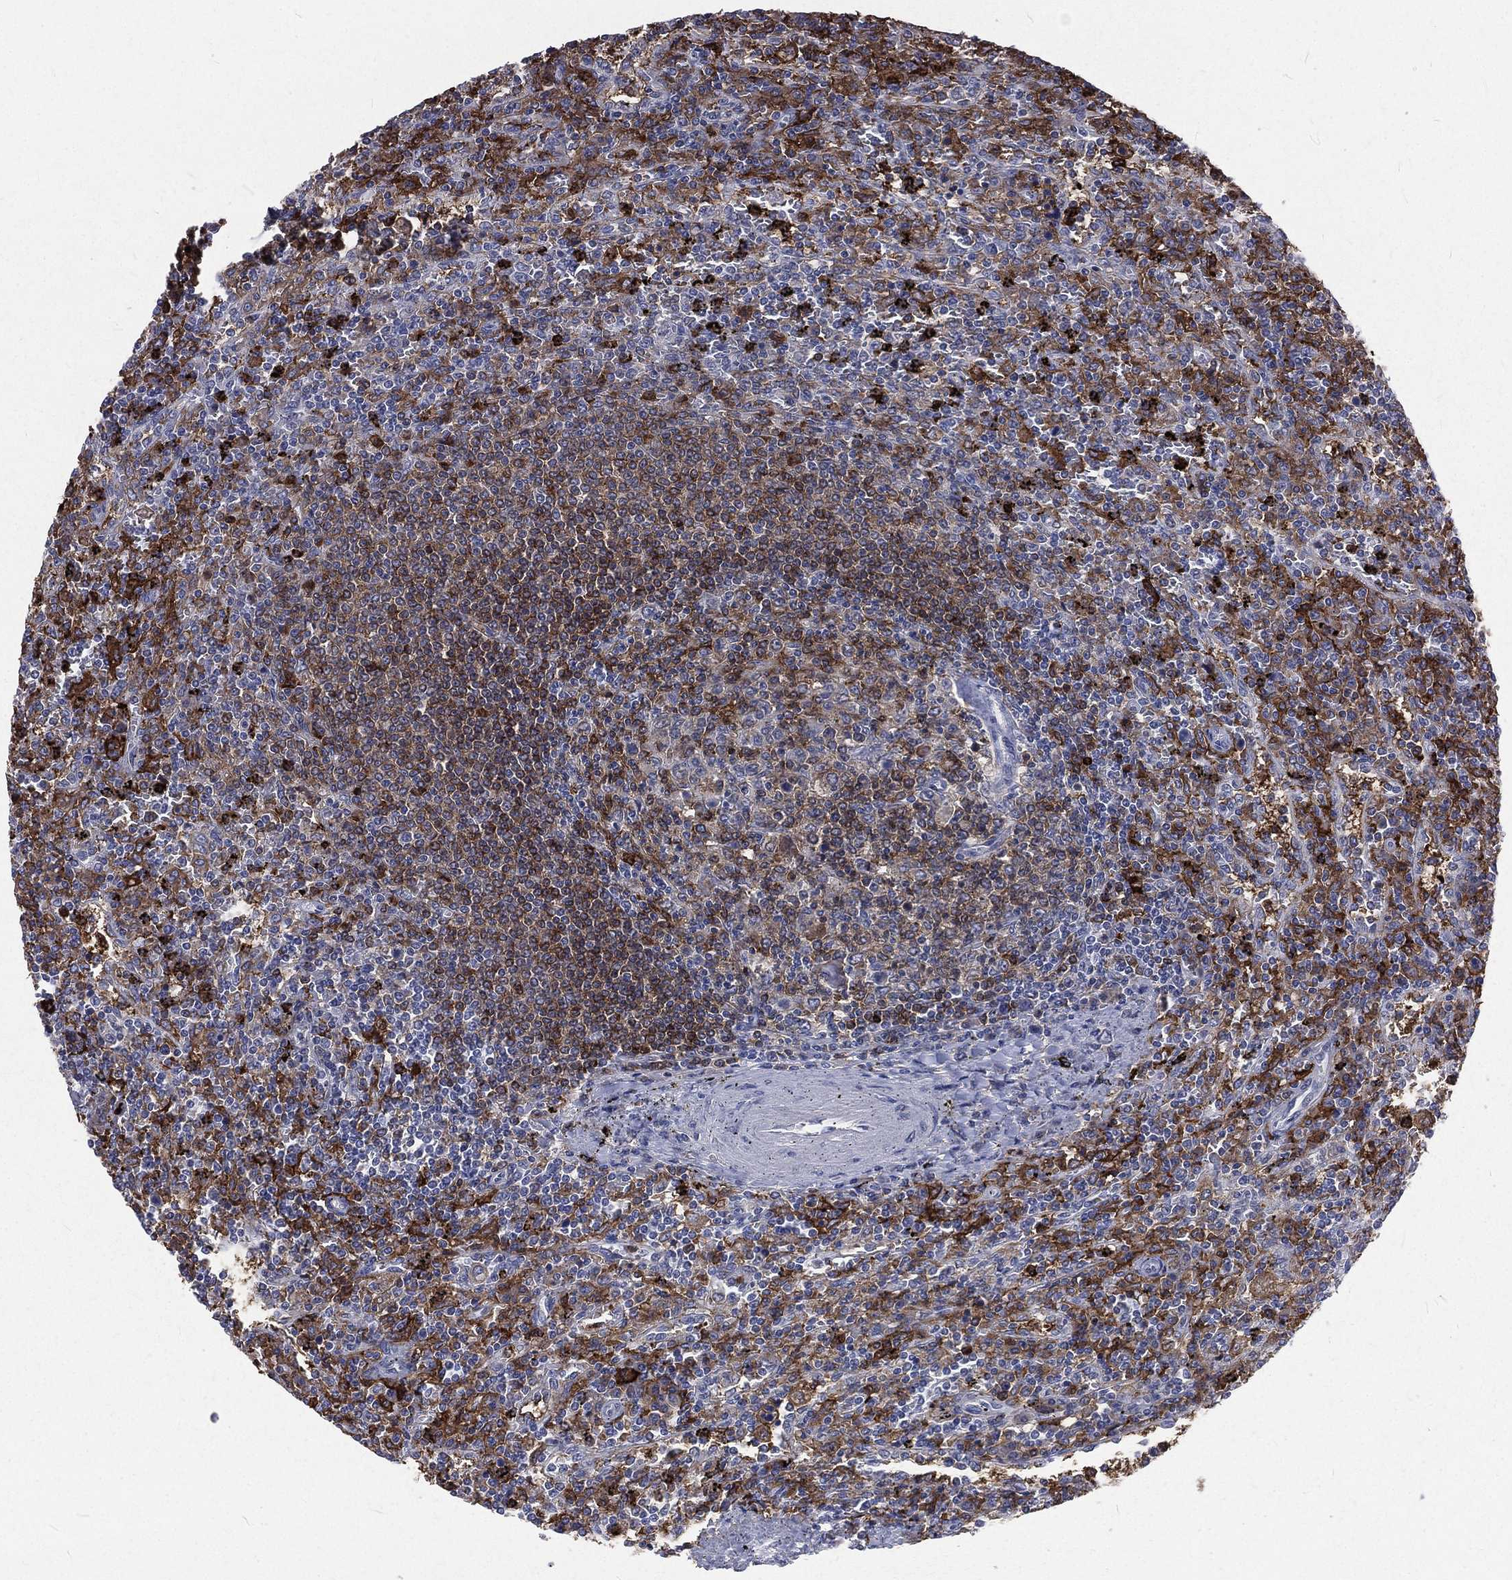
{"staining": {"intensity": "moderate", "quantity": "25%-75%", "location": "cytoplasmic/membranous"}, "tissue": "lymphoma", "cell_type": "Tumor cells", "image_type": "cancer", "snomed": [{"axis": "morphology", "description": "Malignant lymphoma, non-Hodgkin's type, Low grade"}, {"axis": "topography", "description": "Spleen"}], "caption": "Brown immunohistochemical staining in human lymphoma demonstrates moderate cytoplasmic/membranous expression in about 25%-75% of tumor cells.", "gene": "BASP1", "patient": {"sex": "male", "age": 62}}